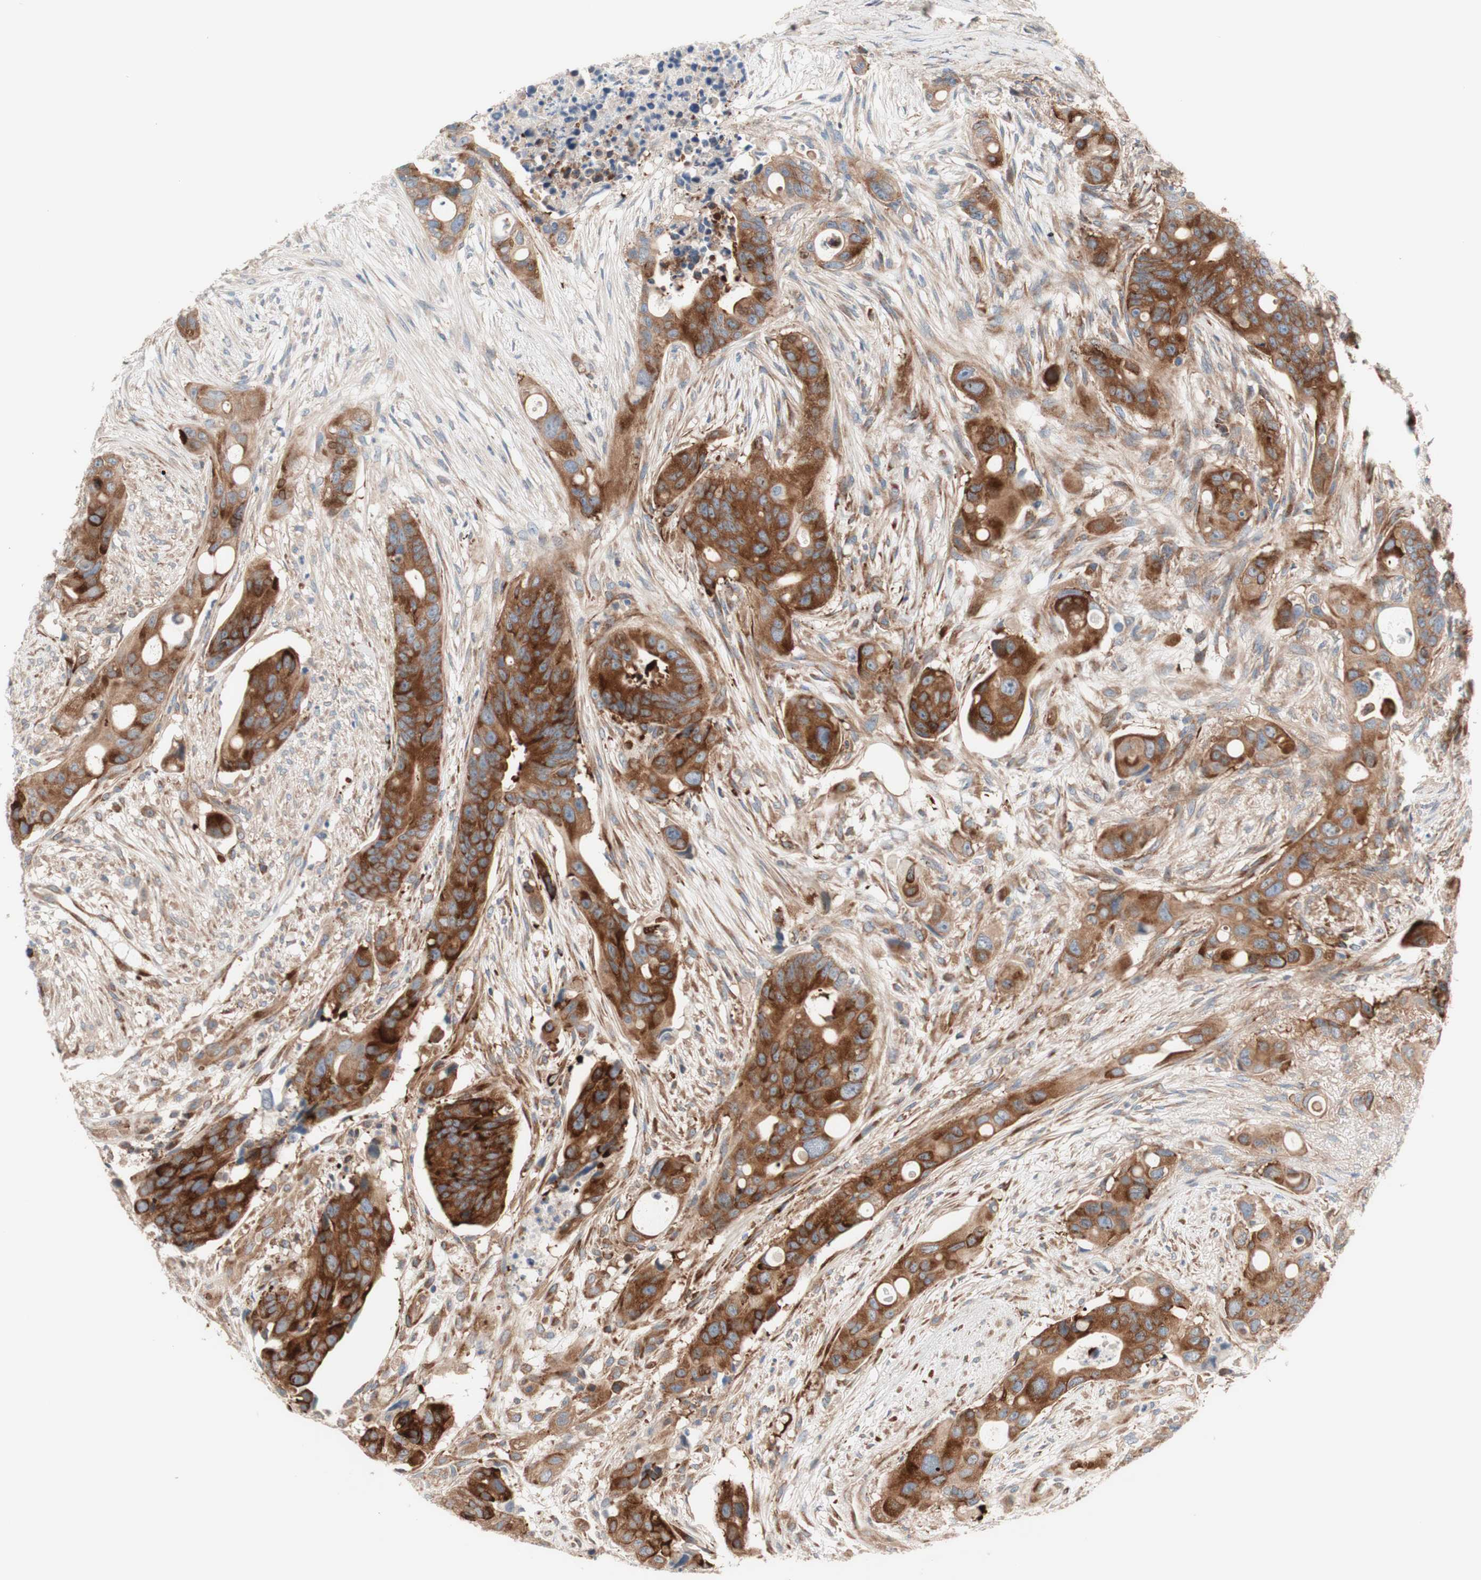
{"staining": {"intensity": "moderate", "quantity": ">75%", "location": "cytoplasmic/membranous"}, "tissue": "colorectal cancer", "cell_type": "Tumor cells", "image_type": "cancer", "snomed": [{"axis": "morphology", "description": "Adenocarcinoma, NOS"}, {"axis": "topography", "description": "Colon"}], "caption": "Immunohistochemical staining of colorectal adenocarcinoma demonstrates medium levels of moderate cytoplasmic/membranous staining in approximately >75% of tumor cells.", "gene": "CCN4", "patient": {"sex": "female", "age": 57}}